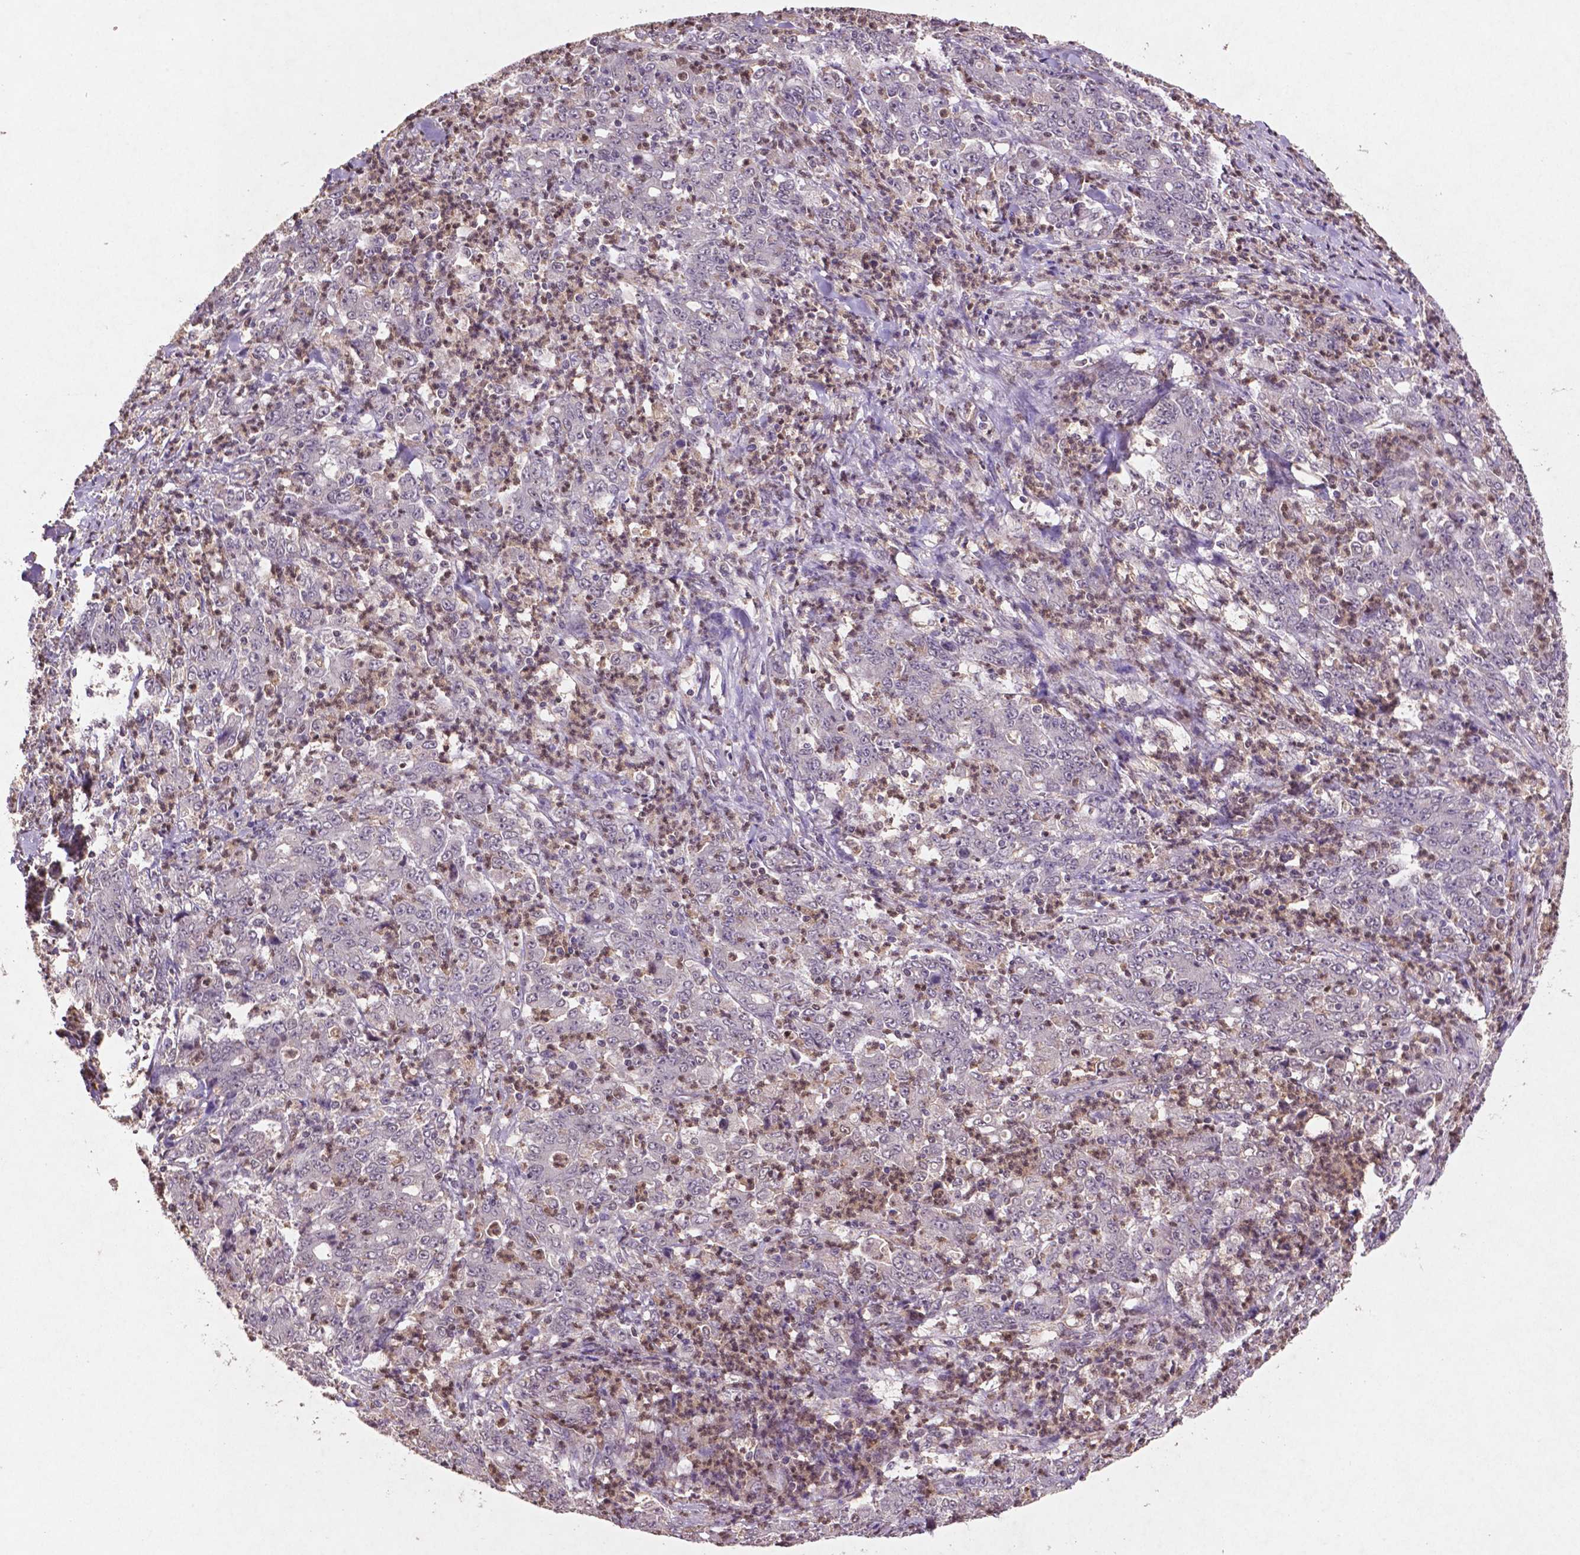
{"staining": {"intensity": "negative", "quantity": "none", "location": "none"}, "tissue": "stomach cancer", "cell_type": "Tumor cells", "image_type": "cancer", "snomed": [{"axis": "morphology", "description": "Adenocarcinoma, NOS"}, {"axis": "topography", "description": "Stomach, lower"}], "caption": "IHC image of stomach adenocarcinoma stained for a protein (brown), which exhibits no positivity in tumor cells. (DAB IHC, high magnification).", "gene": "GLRX", "patient": {"sex": "female", "age": 71}}